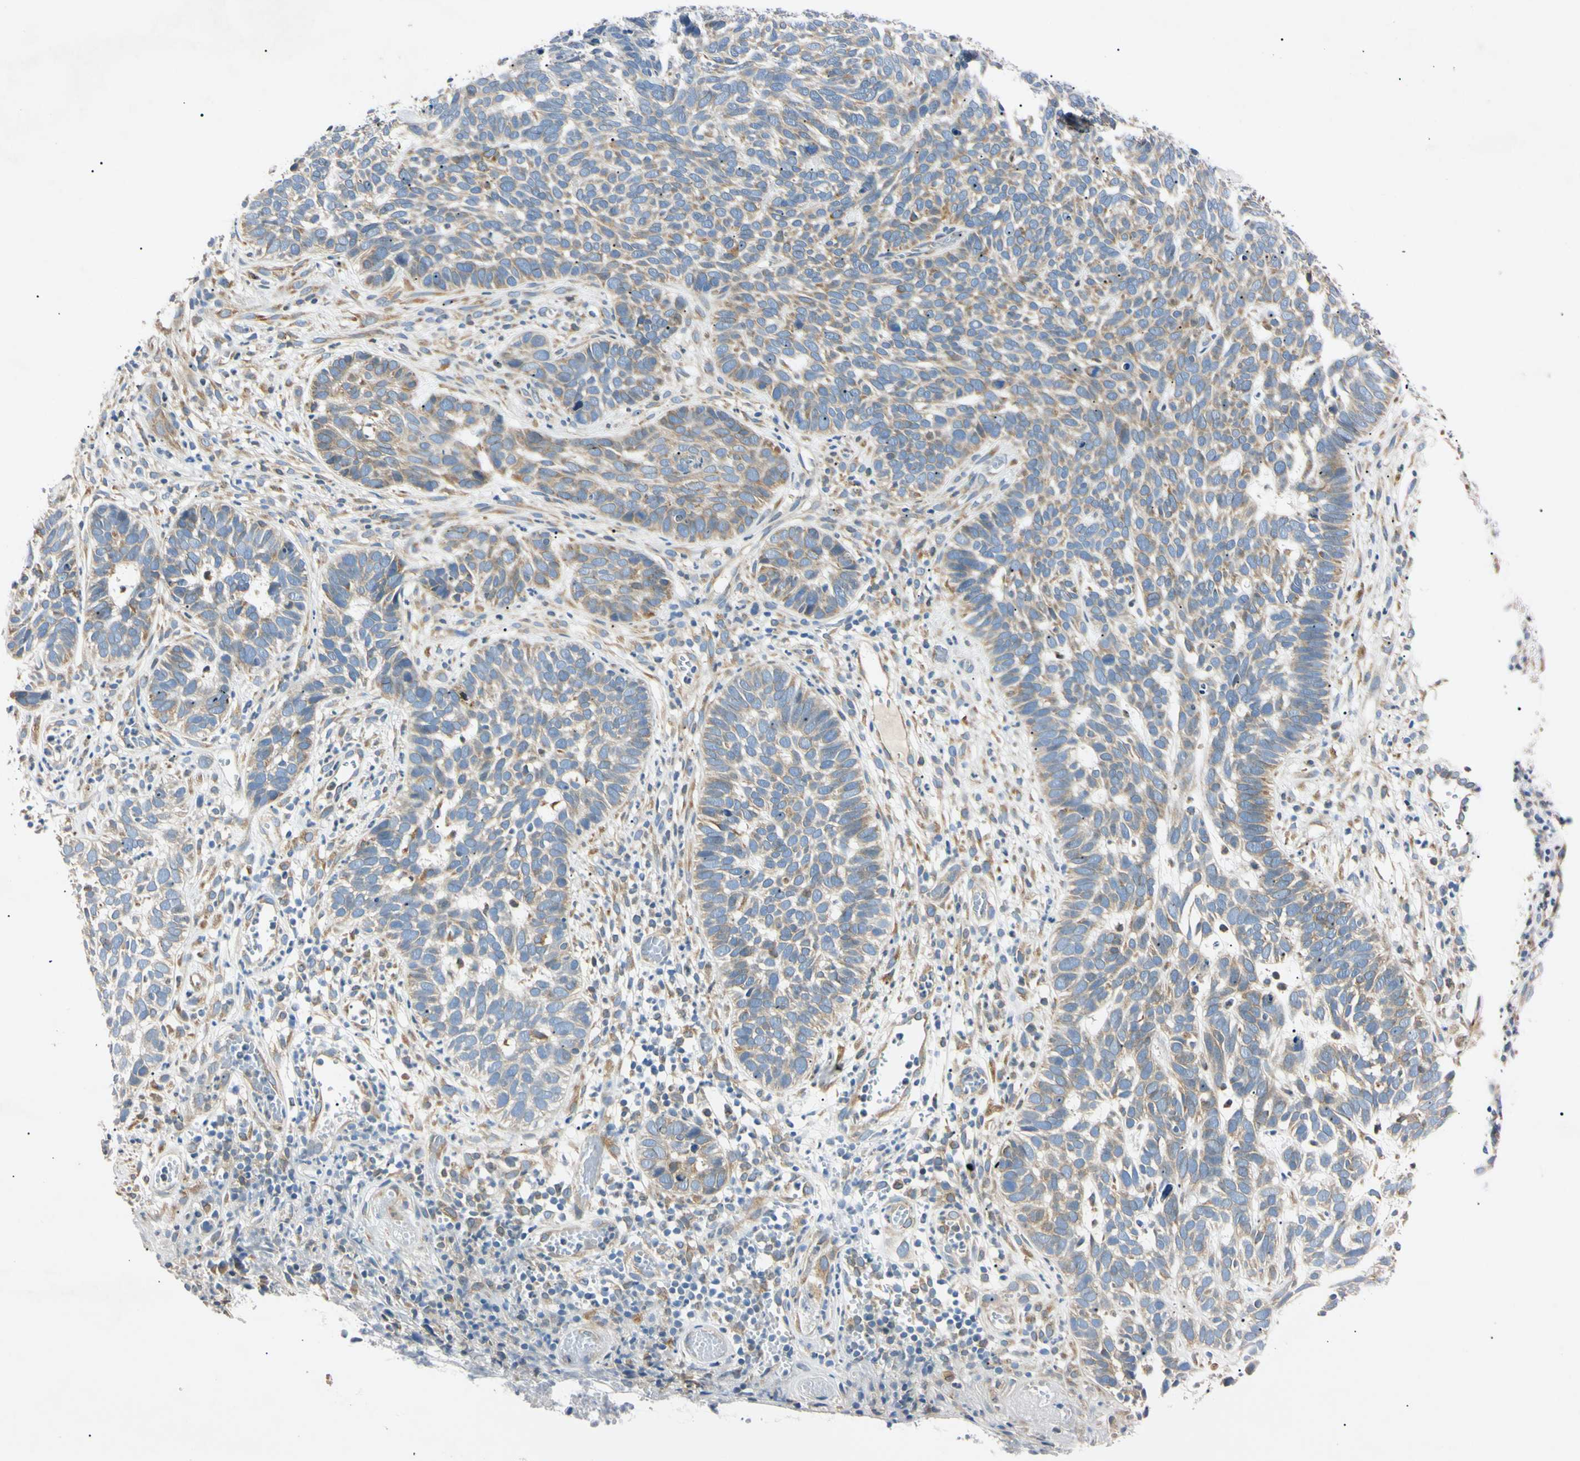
{"staining": {"intensity": "moderate", "quantity": ">75%", "location": "cytoplasmic/membranous"}, "tissue": "skin cancer", "cell_type": "Tumor cells", "image_type": "cancer", "snomed": [{"axis": "morphology", "description": "Basal cell carcinoma"}, {"axis": "topography", "description": "Skin"}], "caption": "This micrograph shows IHC staining of skin cancer (basal cell carcinoma), with medium moderate cytoplasmic/membranous expression in approximately >75% of tumor cells.", "gene": "DNAJB12", "patient": {"sex": "male", "age": 87}}